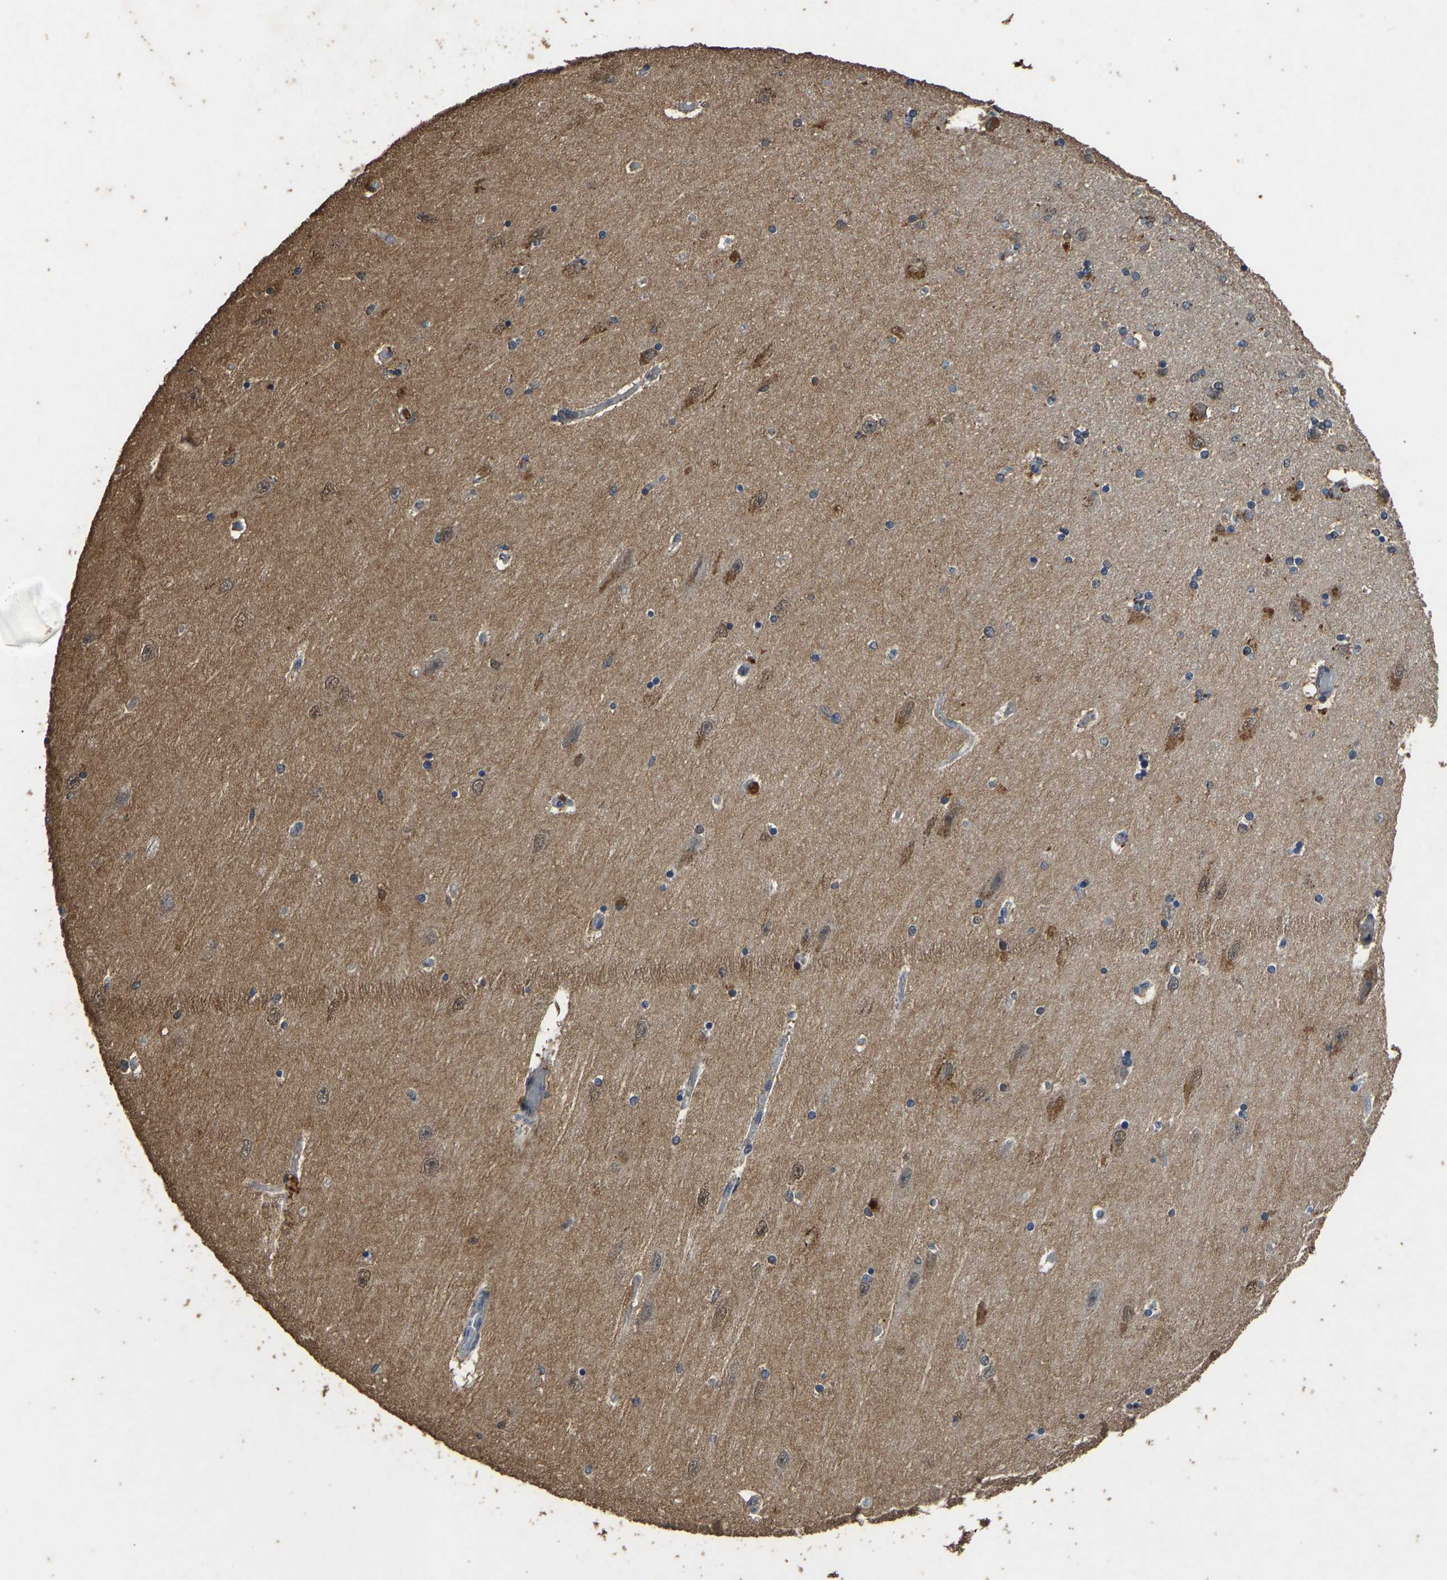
{"staining": {"intensity": "negative", "quantity": "none", "location": "none"}, "tissue": "hippocampus", "cell_type": "Glial cells", "image_type": "normal", "snomed": [{"axis": "morphology", "description": "Normal tissue, NOS"}, {"axis": "topography", "description": "Hippocampus"}], "caption": "The photomicrograph demonstrates no significant positivity in glial cells of hippocampus. (IHC, brightfield microscopy, high magnification).", "gene": "CIDEC", "patient": {"sex": "female", "age": 54}}